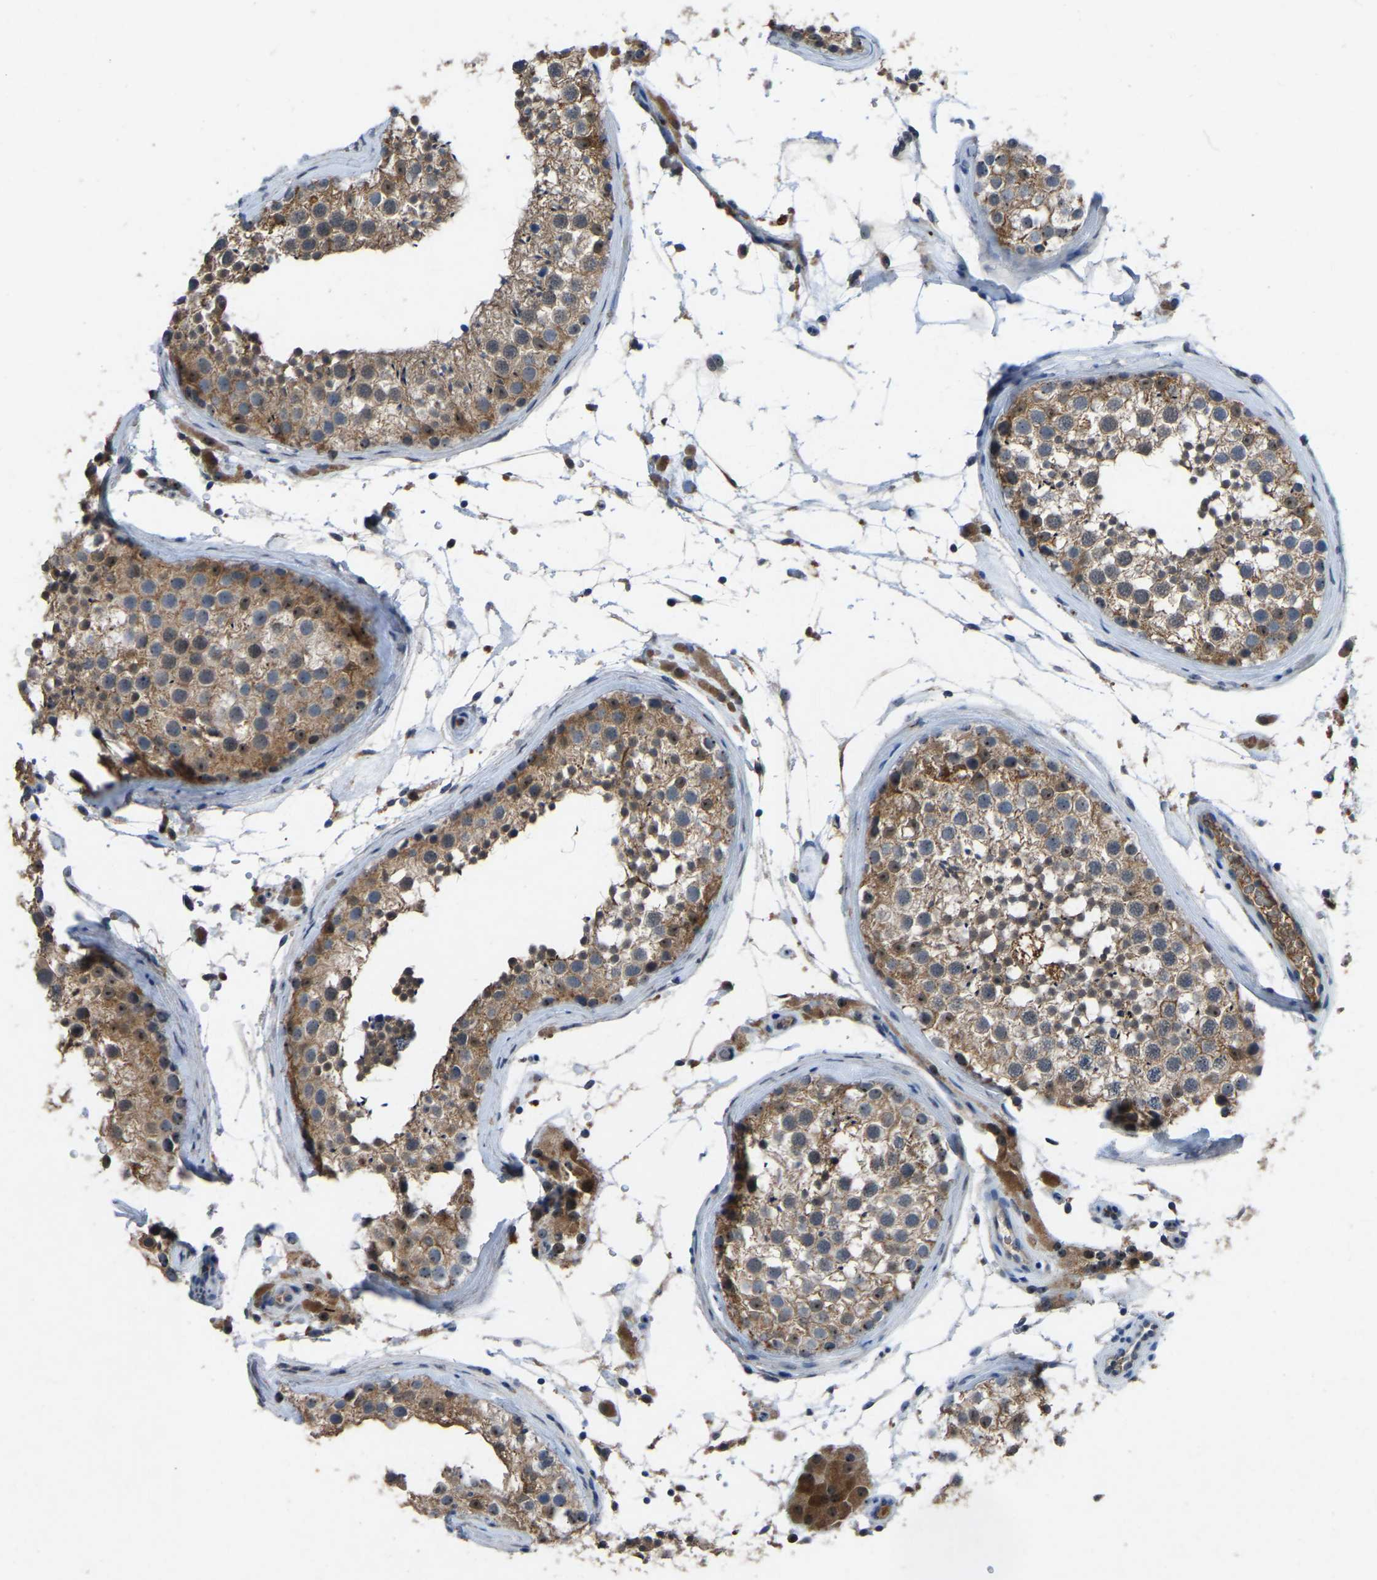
{"staining": {"intensity": "moderate", "quantity": ">75%", "location": "cytoplasmic/membranous"}, "tissue": "testis", "cell_type": "Cells in seminiferous ducts", "image_type": "normal", "snomed": [{"axis": "morphology", "description": "Normal tissue, NOS"}, {"axis": "topography", "description": "Testis"}], "caption": "Immunohistochemistry micrograph of benign testis stained for a protein (brown), which shows medium levels of moderate cytoplasmic/membranous positivity in about >75% of cells in seminiferous ducts.", "gene": "FHIT", "patient": {"sex": "male", "age": 46}}